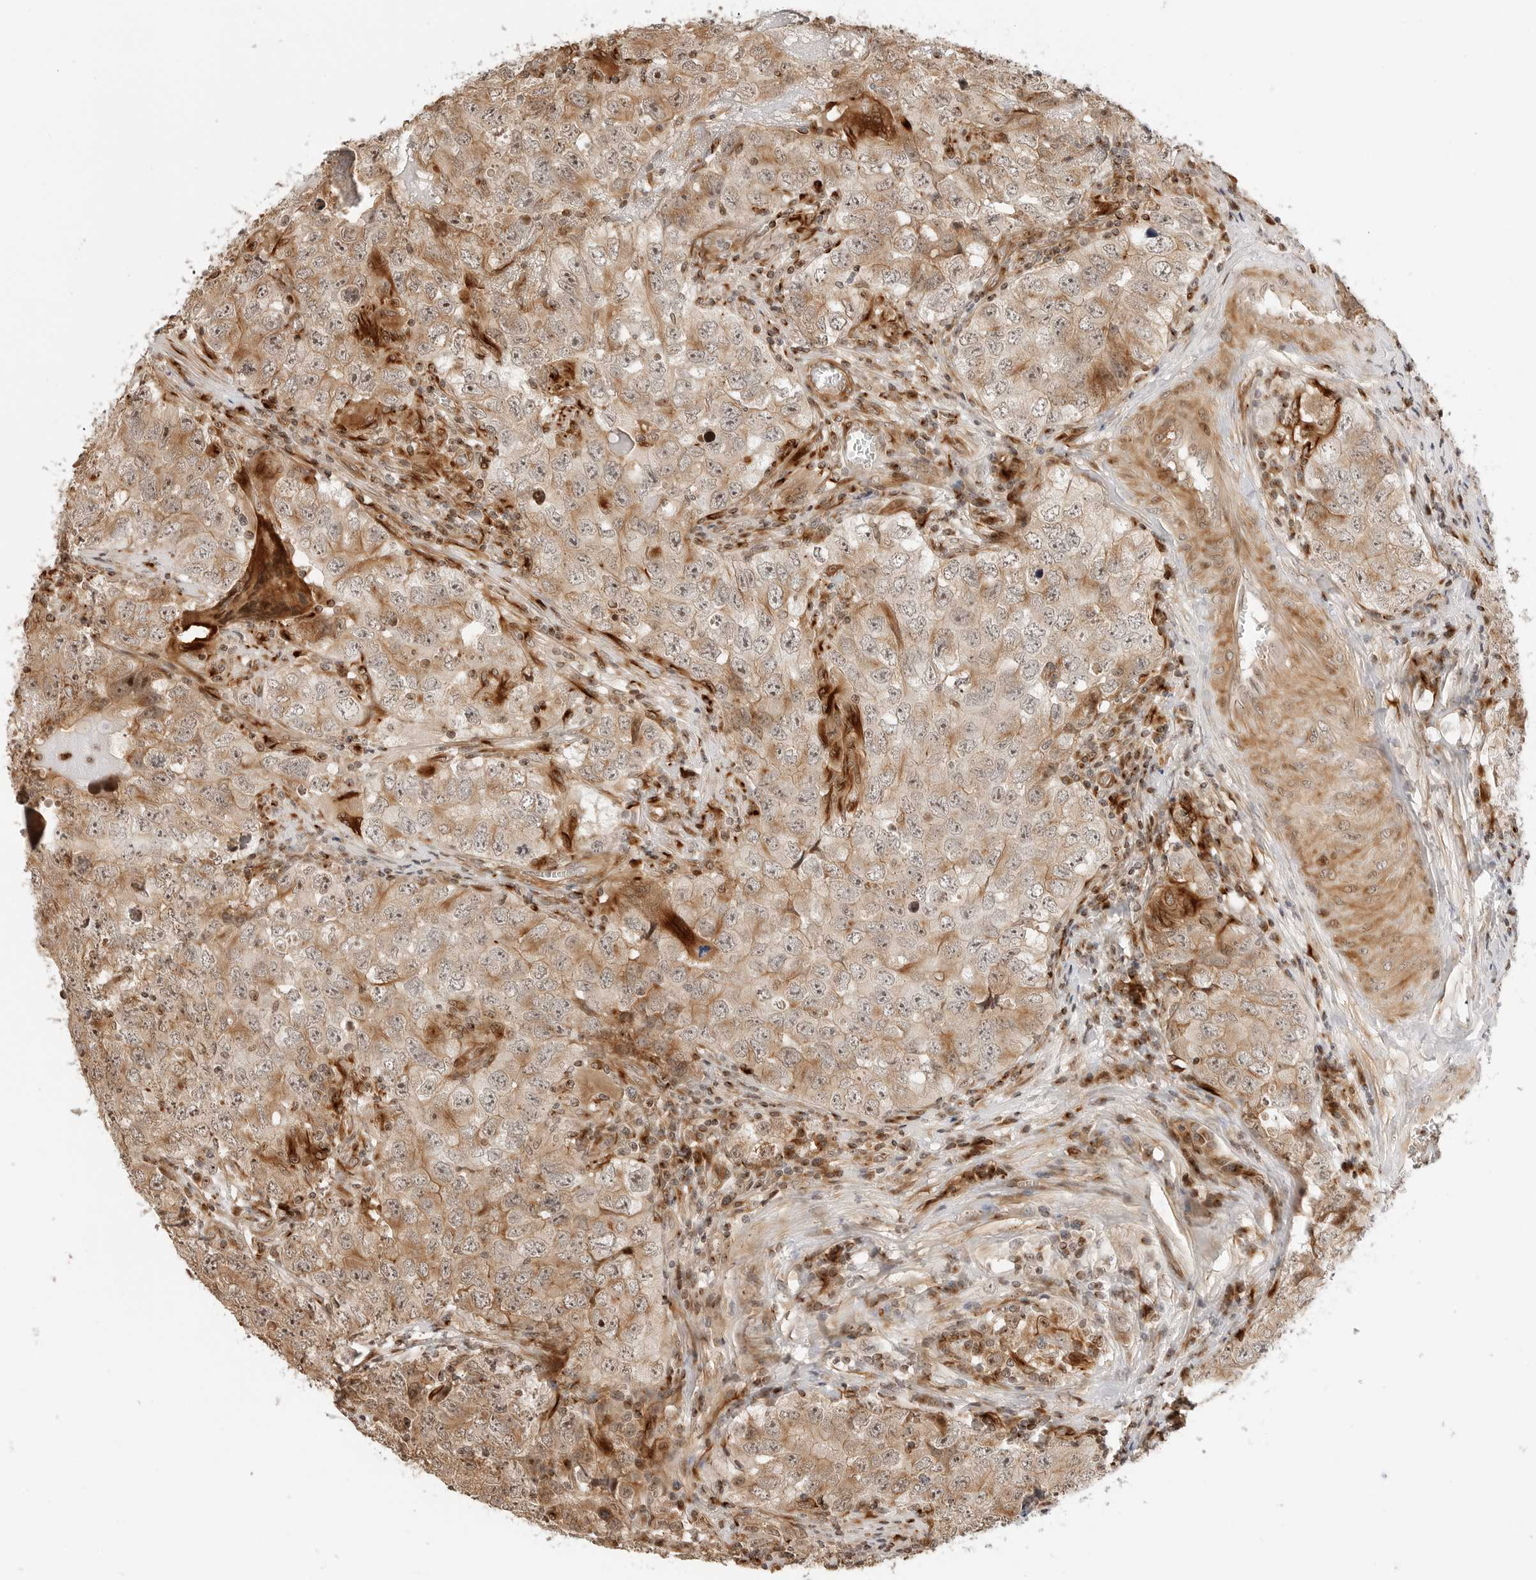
{"staining": {"intensity": "moderate", "quantity": ">75%", "location": "cytoplasmic/membranous,nuclear"}, "tissue": "testis cancer", "cell_type": "Tumor cells", "image_type": "cancer", "snomed": [{"axis": "morphology", "description": "Seminoma, NOS"}, {"axis": "morphology", "description": "Carcinoma, Embryonal, NOS"}, {"axis": "topography", "description": "Testis"}], "caption": "Testis seminoma stained with a brown dye displays moderate cytoplasmic/membranous and nuclear positive staining in approximately >75% of tumor cells.", "gene": "GEM", "patient": {"sex": "male", "age": 43}}